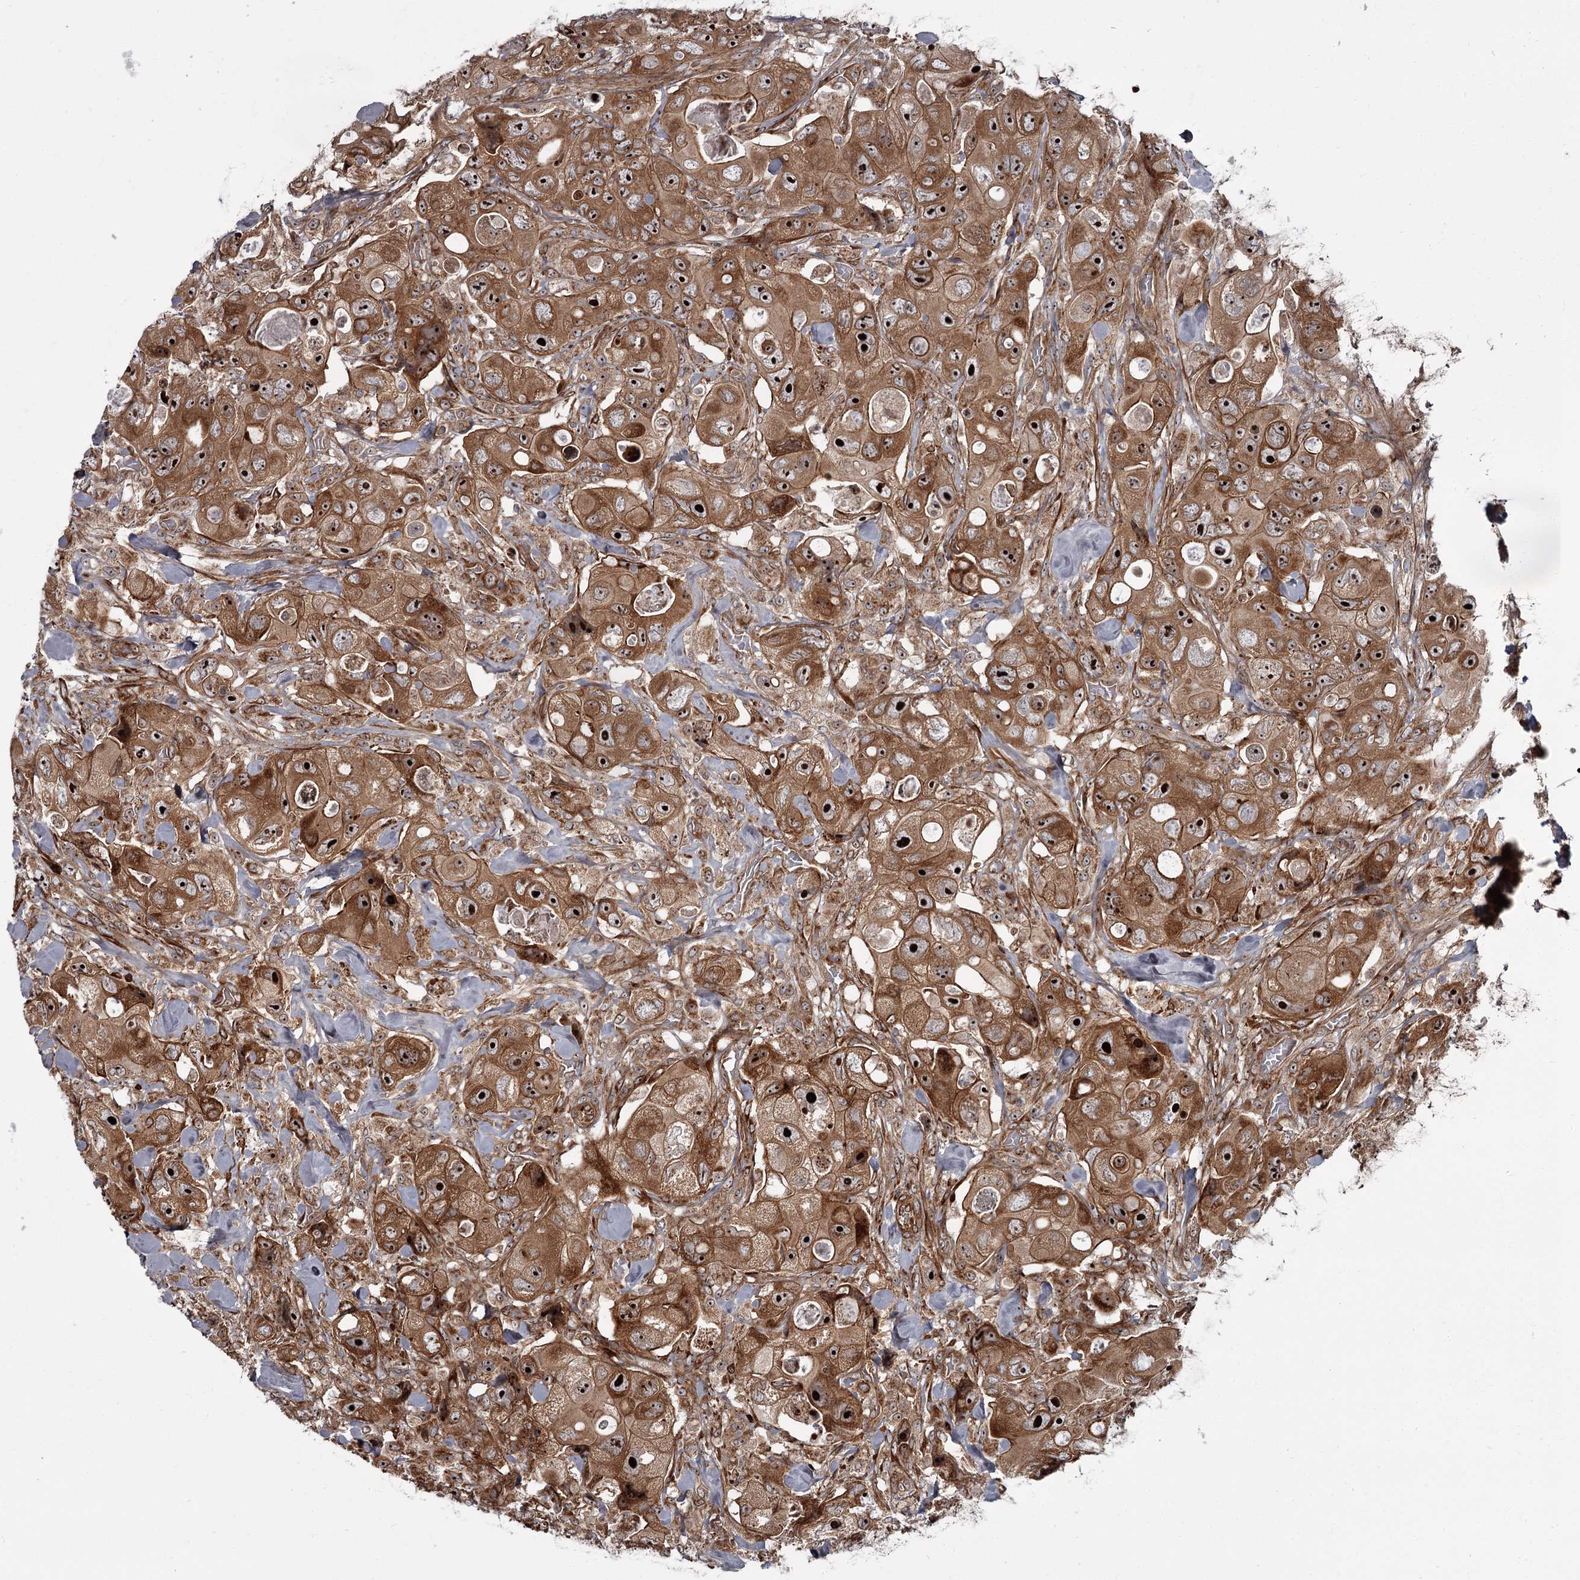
{"staining": {"intensity": "strong", "quantity": ">75%", "location": "cytoplasmic/membranous,nuclear"}, "tissue": "colorectal cancer", "cell_type": "Tumor cells", "image_type": "cancer", "snomed": [{"axis": "morphology", "description": "Adenocarcinoma, NOS"}, {"axis": "topography", "description": "Colon"}], "caption": "DAB immunohistochemical staining of human colorectal adenocarcinoma displays strong cytoplasmic/membranous and nuclear protein expression in about >75% of tumor cells. Ihc stains the protein of interest in brown and the nuclei are stained blue.", "gene": "THAP9", "patient": {"sex": "female", "age": 46}}